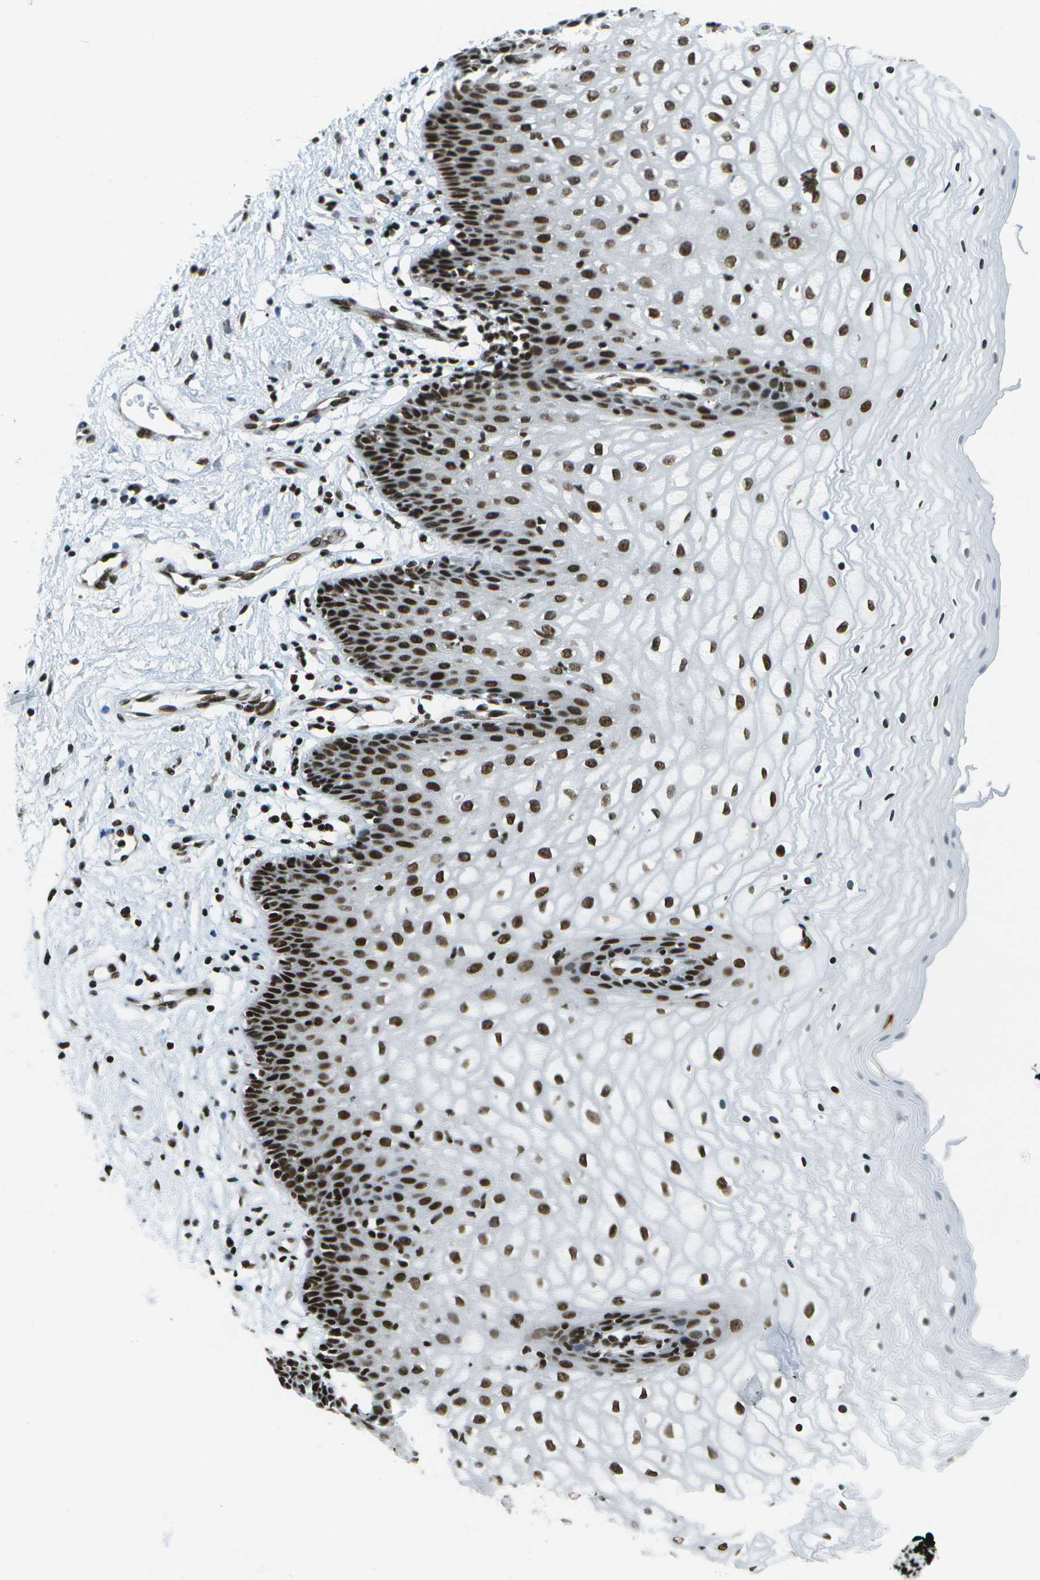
{"staining": {"intensity": "strong", "quantity": ">75%", "location": "nuclear"}, "tissue": "vagina", "cell_type": "Squamous epithelial cells", "image_type": "normal", "snomed": [{"axis": "morphology", "description": "Normal tissue, NOS"}, {"axis": "topography", "description": "Vagina"}], "caption": "Strong nuclear staining is seen in about >75% of squamous epithelial cells in normal vagina. Using DAB (brown) and hematoxylin (blue) stains, captured at high magnification using brightfield microscopy.", "gene": "GLYR1", "patient": {"sex": "female", "age": 34}}